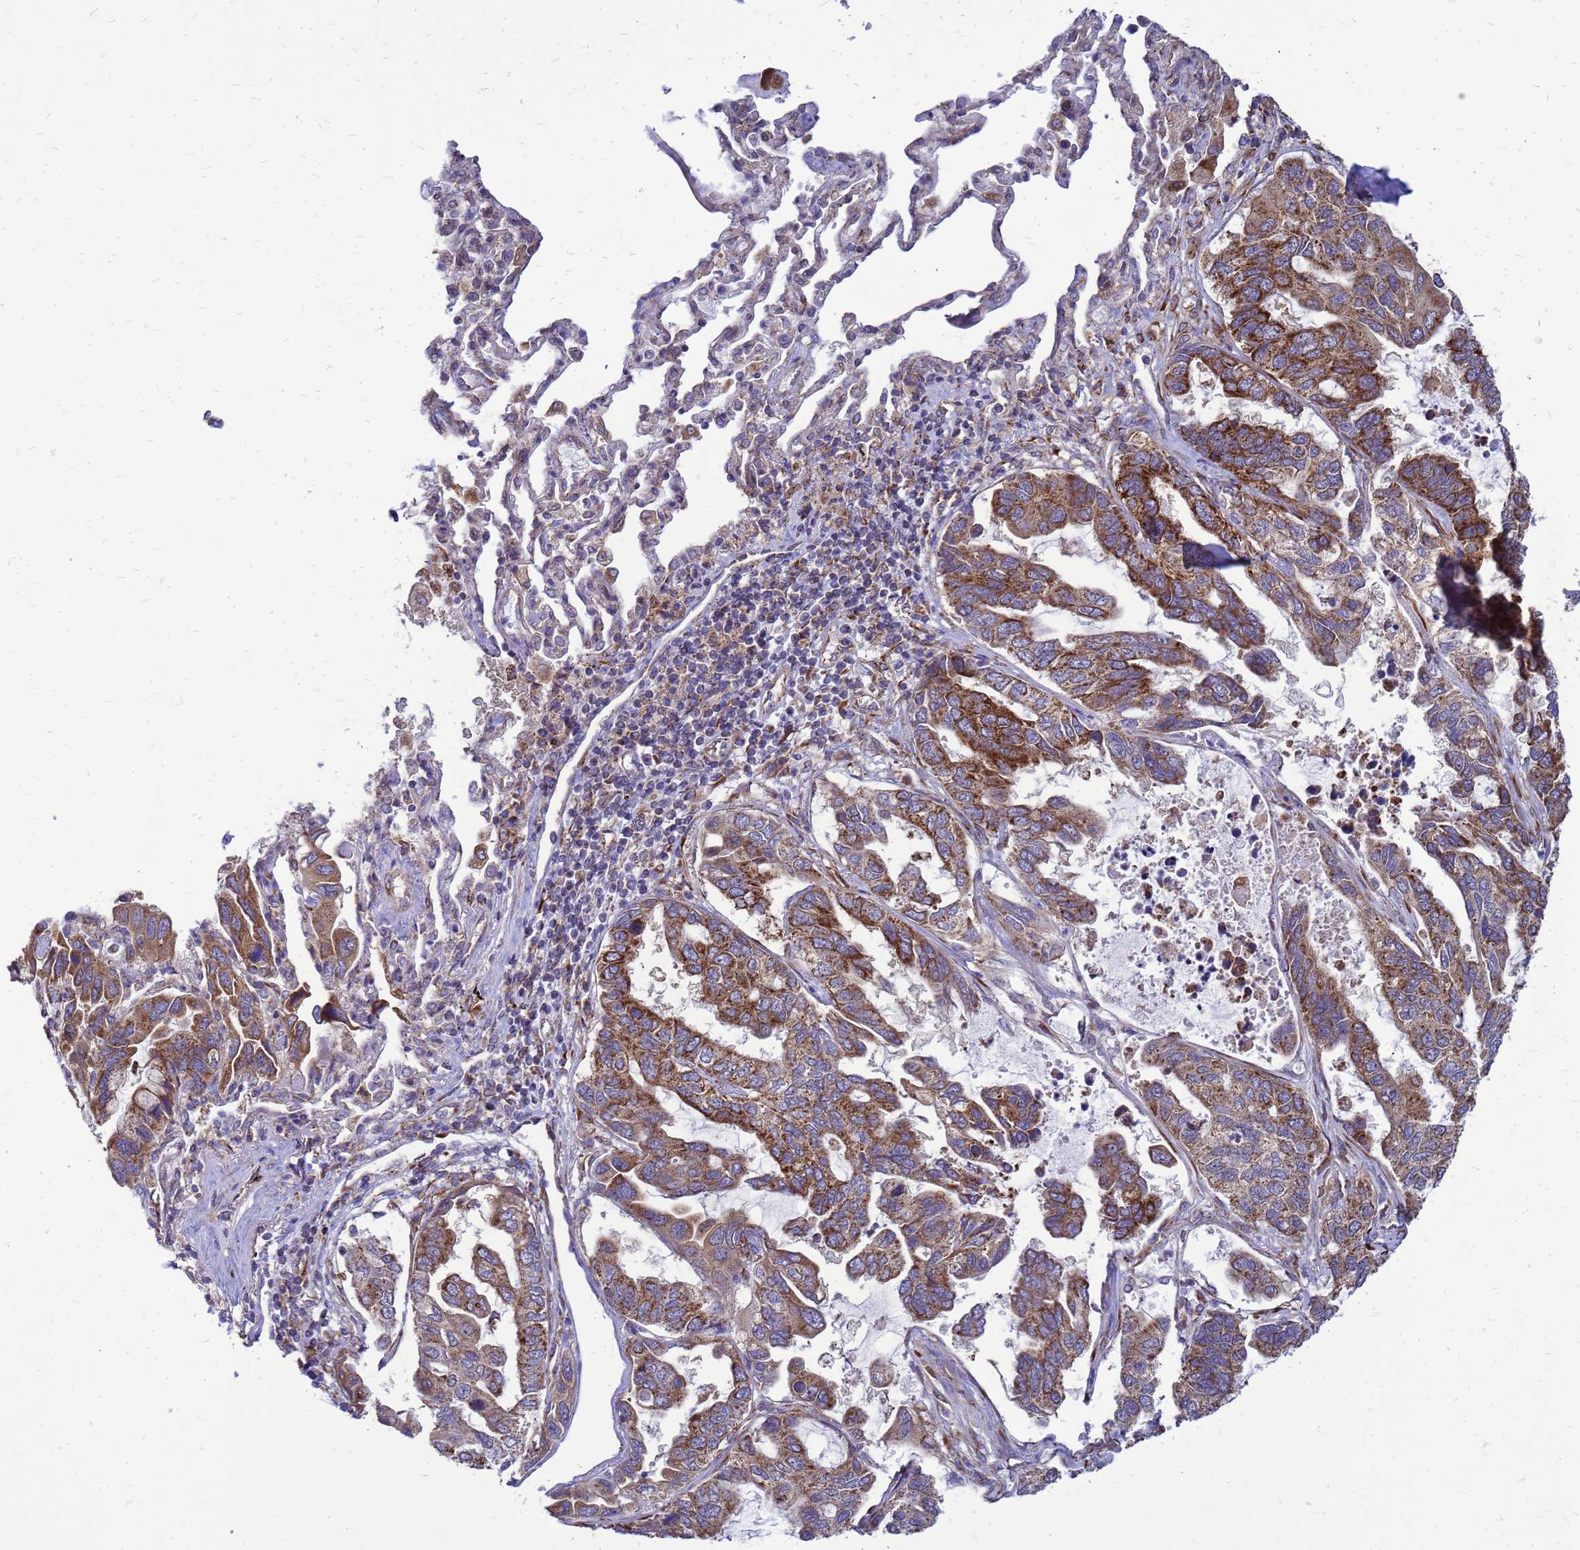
{"staining": {"intensity": "strong", "quantity": ">75%", "location": "cytoplasmic/membranous"}, "tissue": "lung cancer", "cell_type": "Tumor cells", "image_type": "cancer", "snomed": [{"axis": "morphology", "description": "Adenocarcinoma, NOS"}, {"axis": "topography", "description": "Lung"}], "caption": "The photomicrograph demonstrates immunohistochemical staining of adenocarcinoma (lung). There is strong cytoplasmic/membranous staining is appreciated in about >75% of tumor cells.", "gene": "FSTL4", "patient": {"sex": "male", "age": 64}}